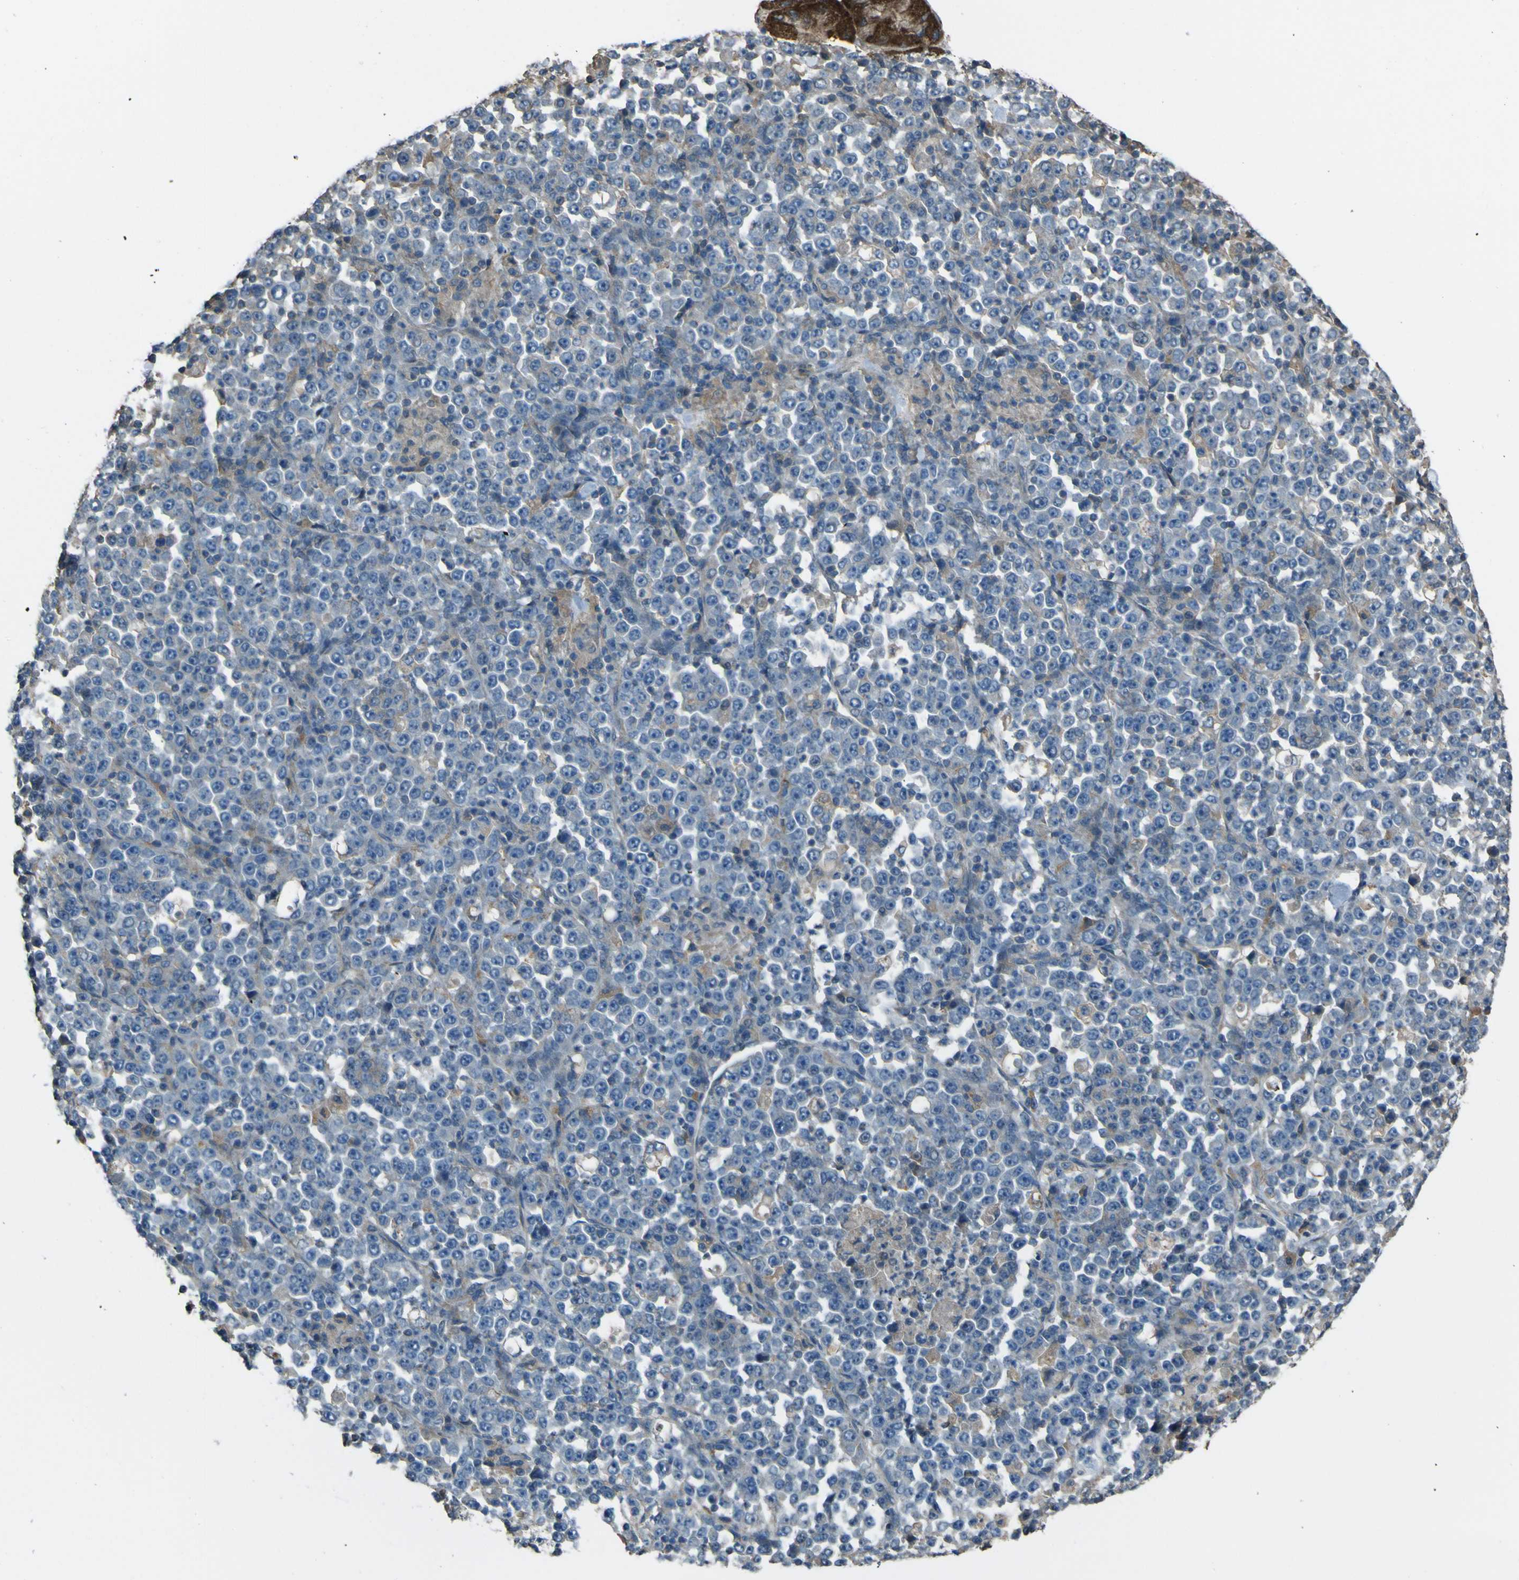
{"staining": {"intensity": "weak", "quantity": "25%-75%", "location": "cytoplasmic/membranous"}, "tissue": "stomach cancer", "cell_type": "Tumor cells", "image_type": "cancer", "snomed": [{"axis": "morphology", "description": "Normal tissue, NOS"}, {"axis": "morphology", "description": "Adenocarcinoma, NOS"}, {"axis": "topography", "description": "Stomach, upper"}, {"axis": "topography", "description": "Stomach"}], "caption": "Protein staining of adenocarcinoma (stomach) tissue displays weak cytoplasmic/membranous expression in about 25%-75% of tumor cells. Immunohistochemistry stains the protein in brown and the nuclei are stained blue.", "gene": "NAALADL2", "patient": {"sex": "male", "age": 59}}